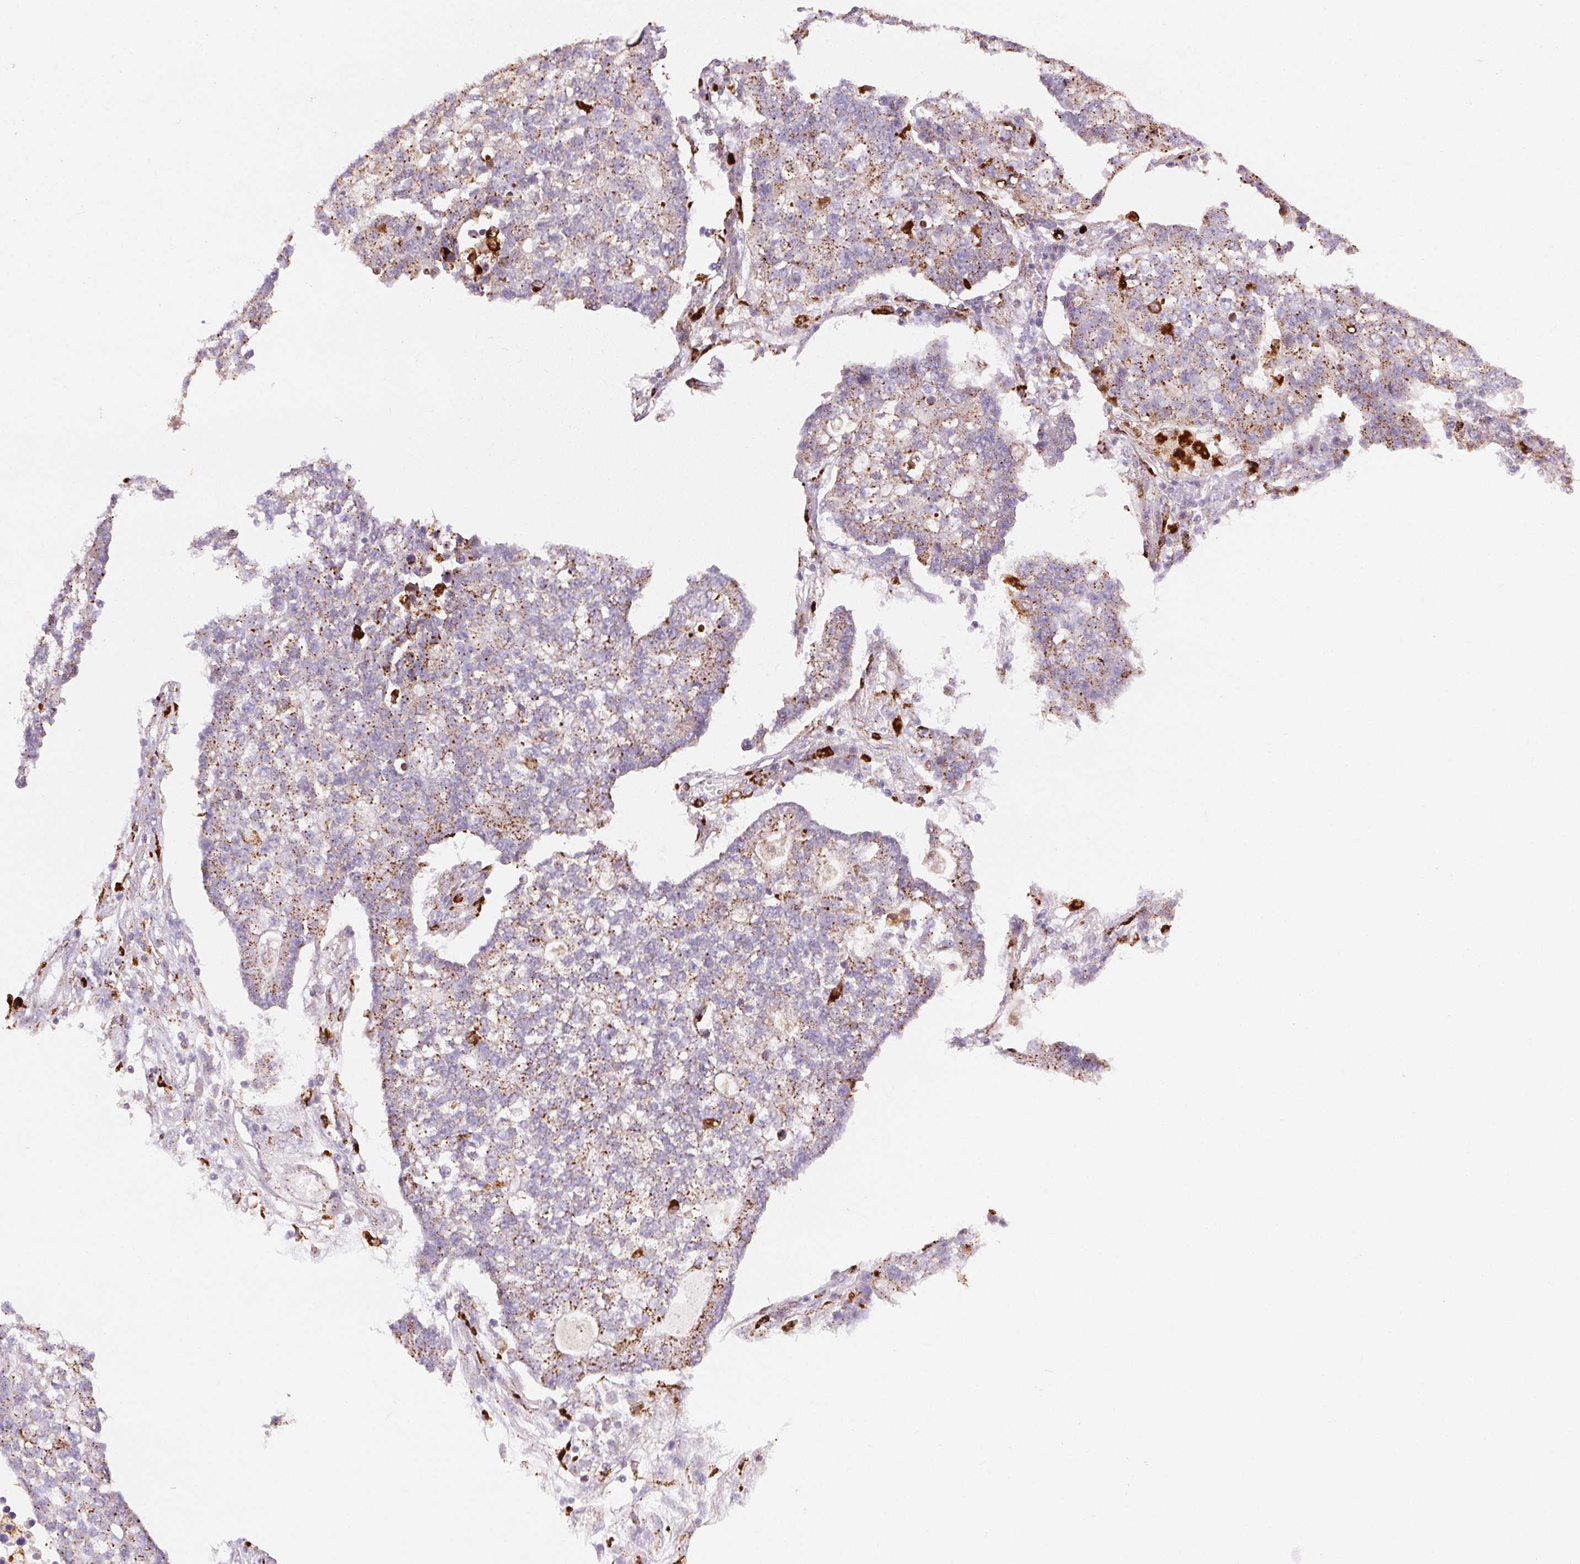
{"staining": {"intensity": "moderate", "quantity": ">75%", "location": "cytoplasmic/membranous"}, "tissue": "lung cancer", "cell_type": "Tumor cells", "image_type": "cancer", "snomed": [{"axis": "morphology", "description": "Adenocarcinoma, NOS"}, {"axis": "topography", "description": "Lung"}], "caption": "A high-resolution image shows IHC staining of lung adenocarcinoma, which reveals moderate cytoplasmic/membranous positivity in about >75% of tumor cells.", "gene": "SCPEP1", "patient": {"sex": "male", "age": 57}}